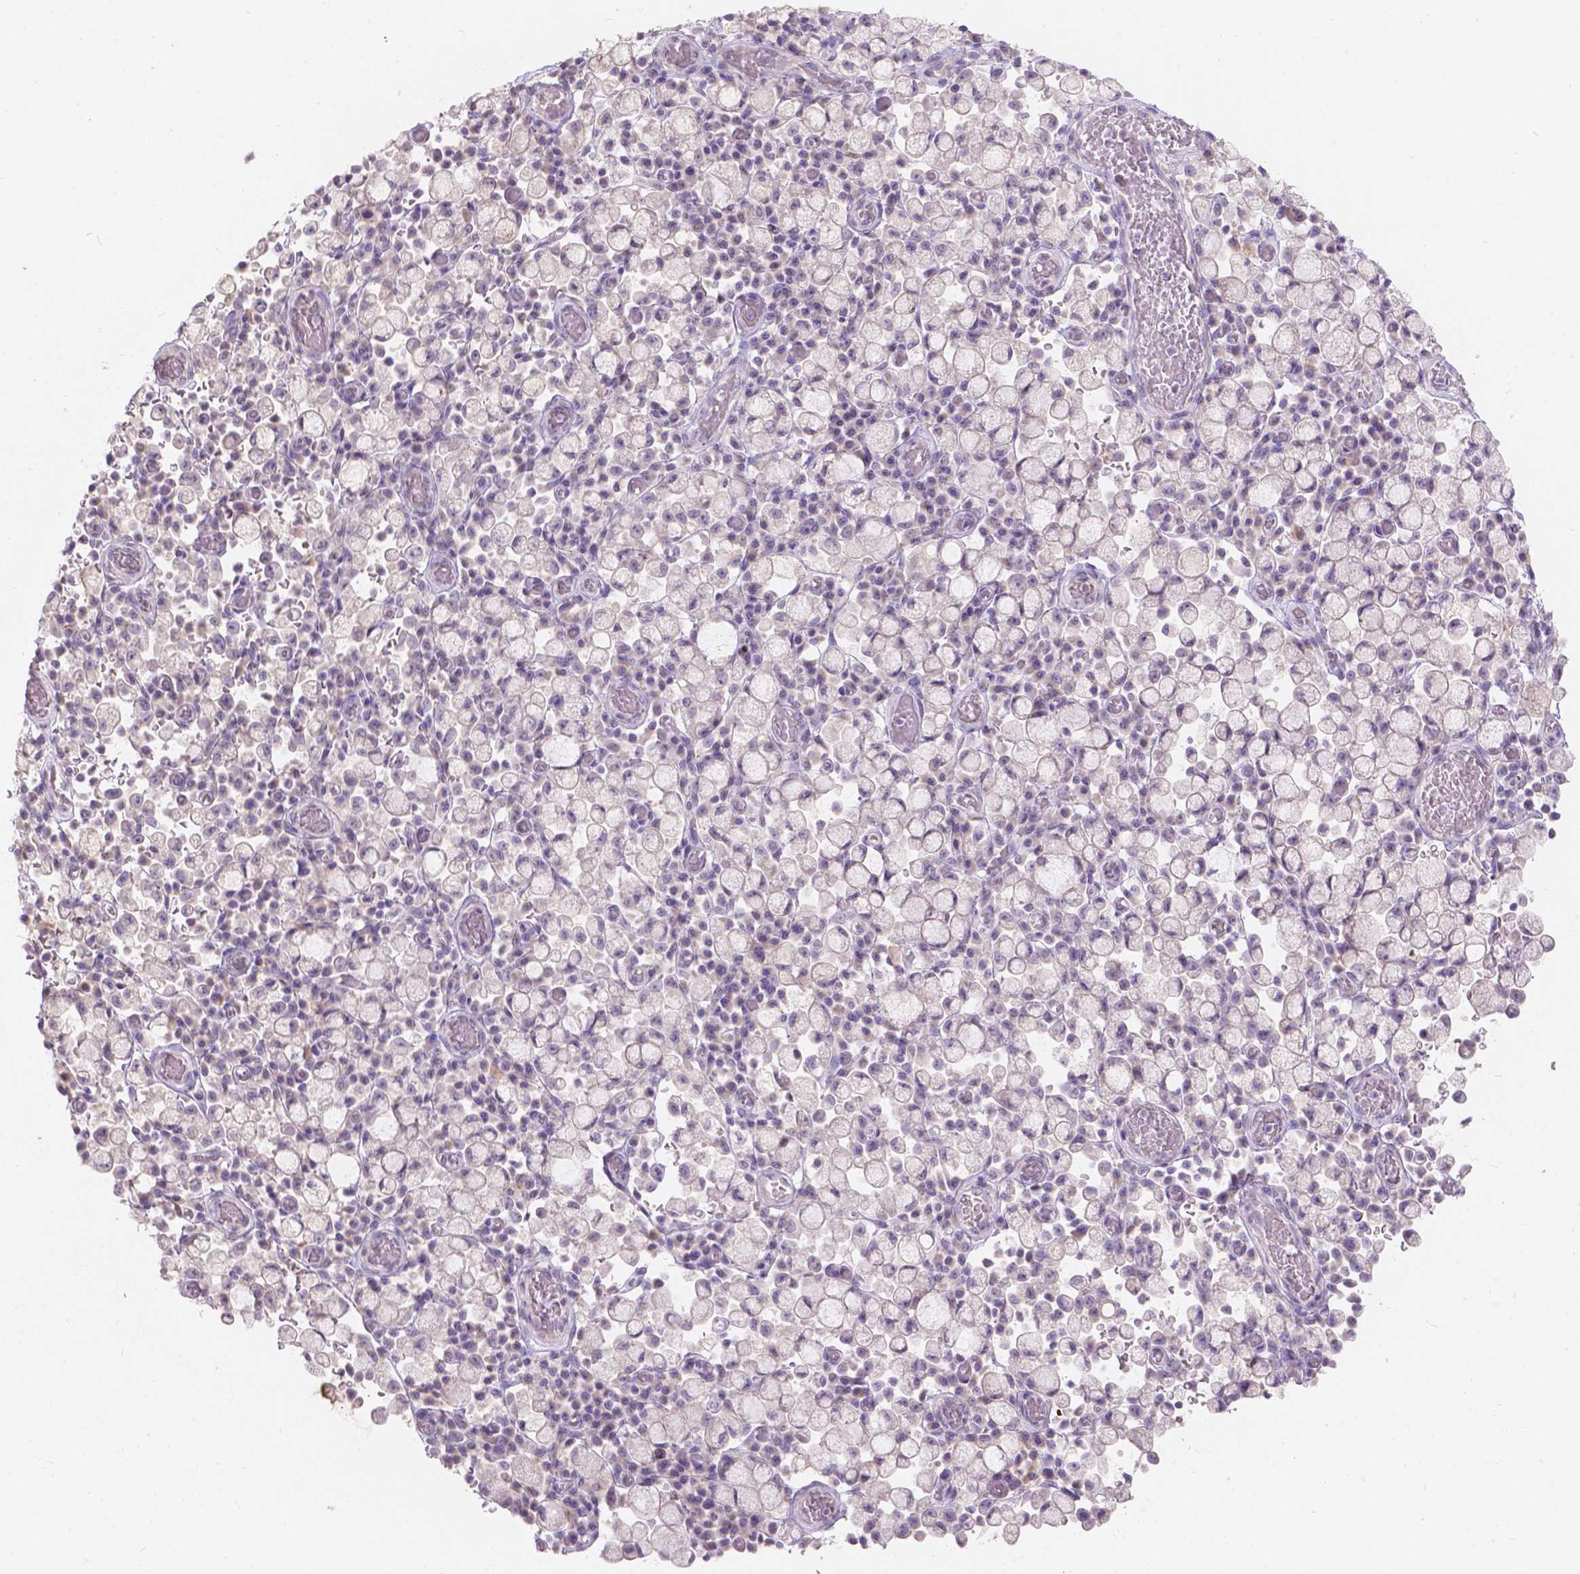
{"staining": {"intensity": "negative", "quantity": "none", "location": "none"}, "tissue": "stomach cancer", "cell_type": "Tumor cells", "image_type": "cancer", "snomed": [{"axis": "morphology", "description": "Adenocarcinoma, NOS"}, {"axis": "topography", "description": "Stomach"}], "caption": "A high-resolution photomicrograph shows immunohistochemistry (IHC) staining of stomach cancer (adenocarcinoma), which shows no significant staining in tumor cells. (DAB immunohistochemistry, high magnification).", "gene": "DCAF4L1", "patient": {"sex": "male", "age": 58}}